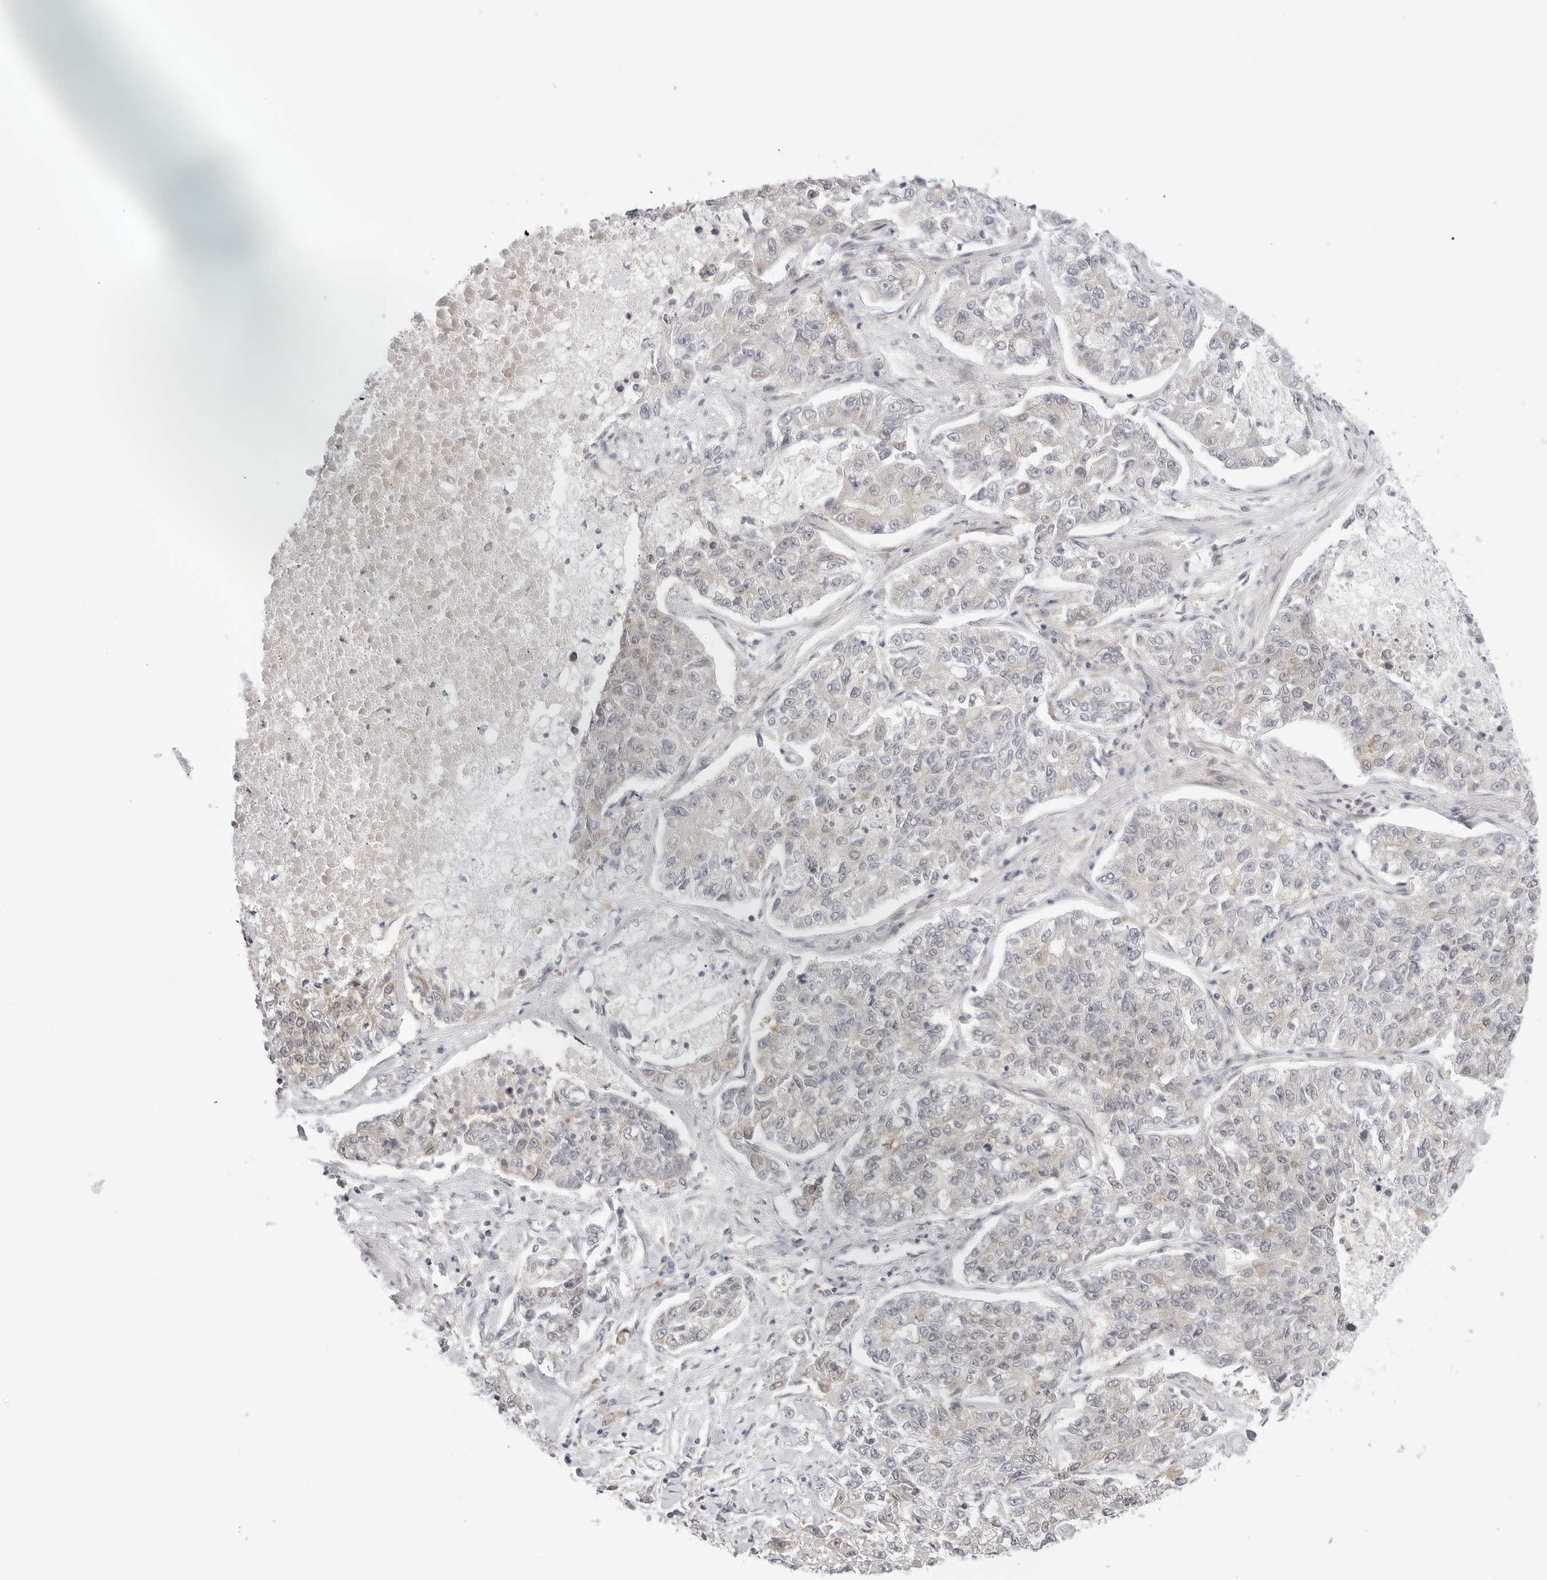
{"staining": {"intensity": "negative", "quantity": "none", "location": "none"}, "tissue": "lung cancer", "cell_type": "Tumor cells", "image_type": "cancer", "snomed": [{"axis": "morphology", "description": "Adenocarcinoma, NOS"}, {"axis": "topography", "description": "Lung"}], "caption": "Lung adenocarcinoma was stained to show a protein in brown. There is no significant expression in tumor cells.", "gene": "TCP1", "patient": {"sex": "male", "age": 49}}